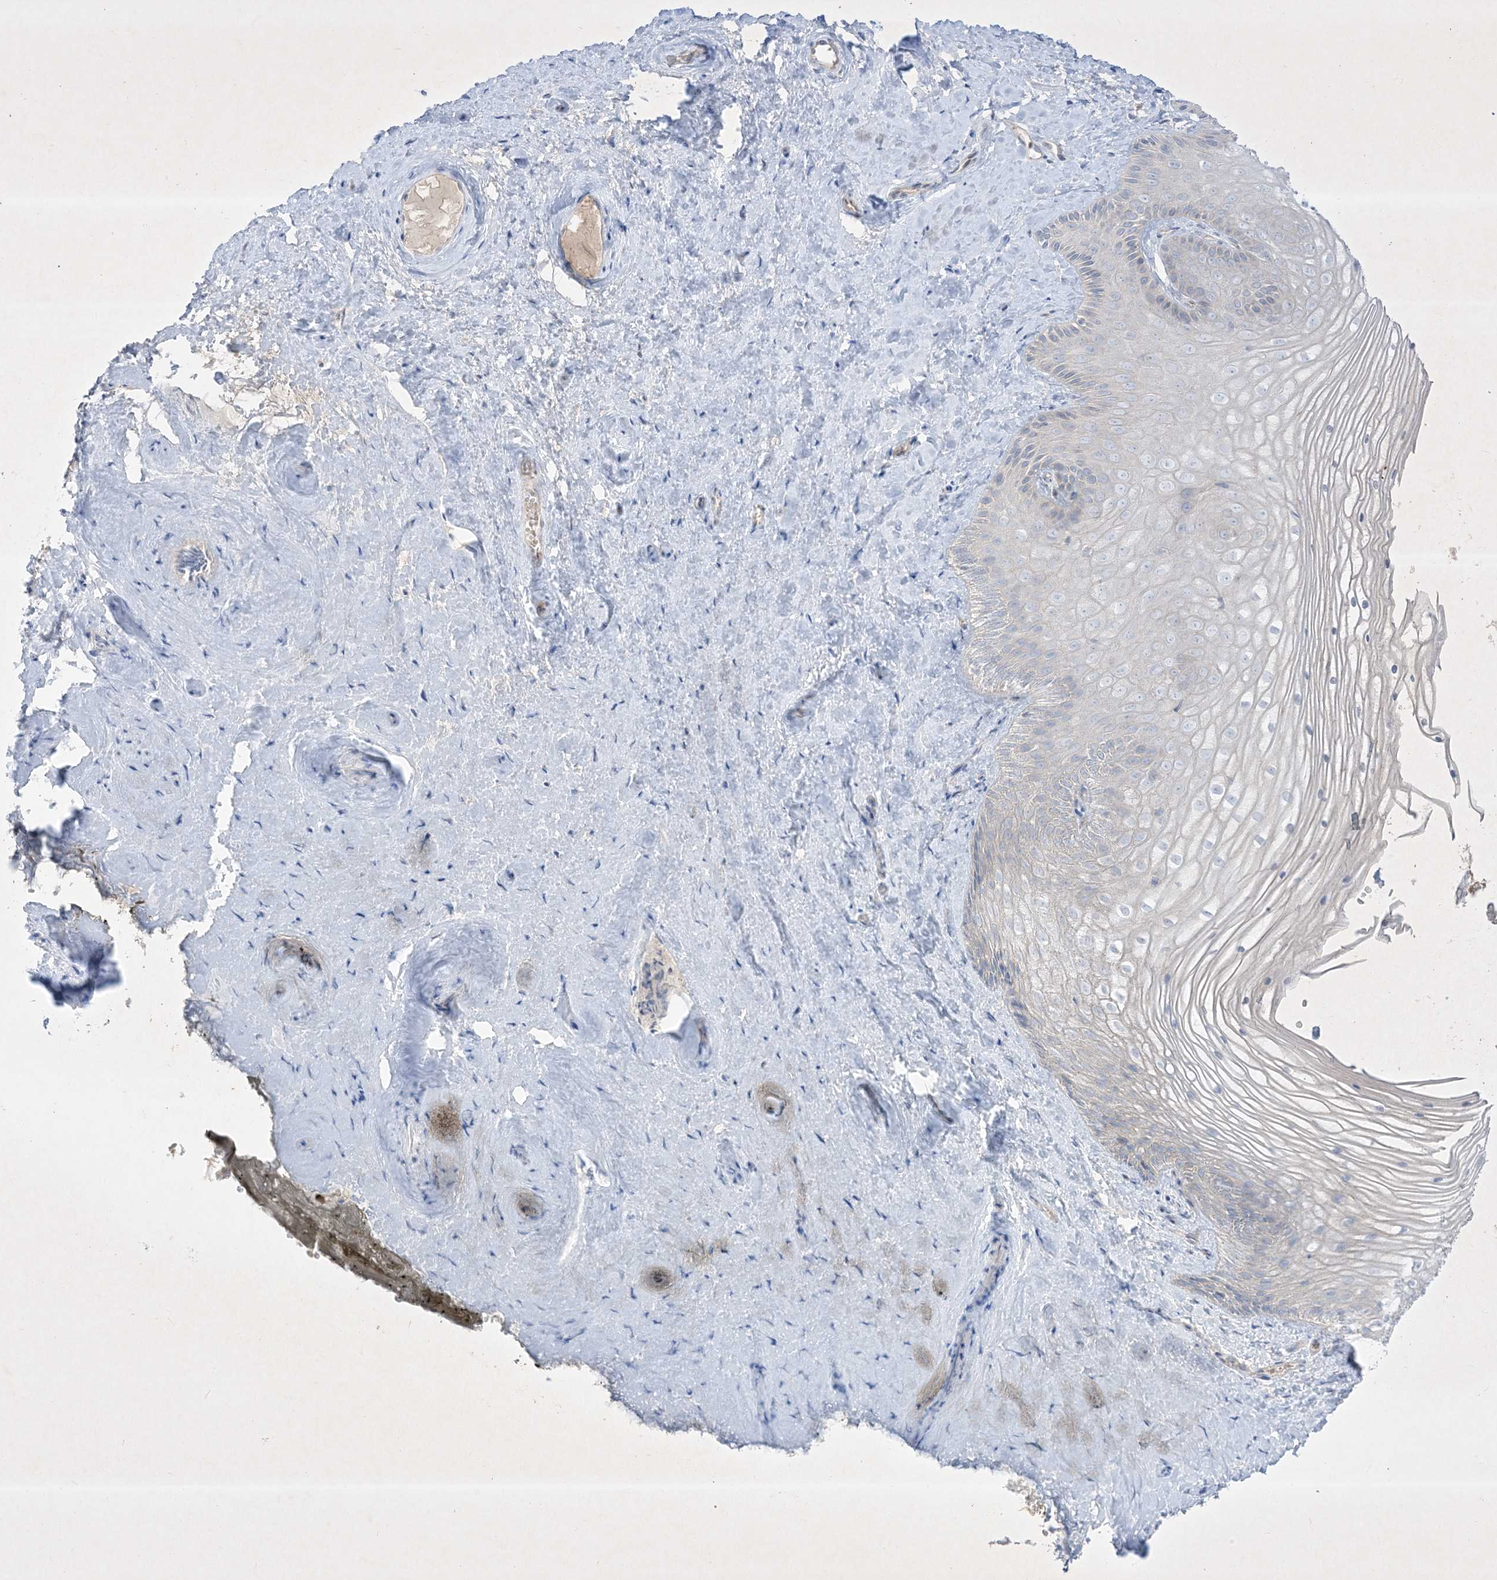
{"staining": {"intensity": "negative", "quantity": "none", "location": "none"}, "tissue": "vagina", "cell_type": "Squamous epithelial cells", "image_type": "normal", "snomed": [{"axis": "morphology", "description": "Normal tissue, NOS"}, {"axis": "topography", "description": "Vagina"}, {"axis": "topography", "description": "Cervix"}], "caption": "A photomicrograph of vagina stained for a protein shows no brown staining in squamous epithelial cells. (Brightfield microscopy of DAB immunohistochemistry (IHC) at high magnification).", "gene": "PLEKHA3", "patient": {"sex": "female", "age": 40}}